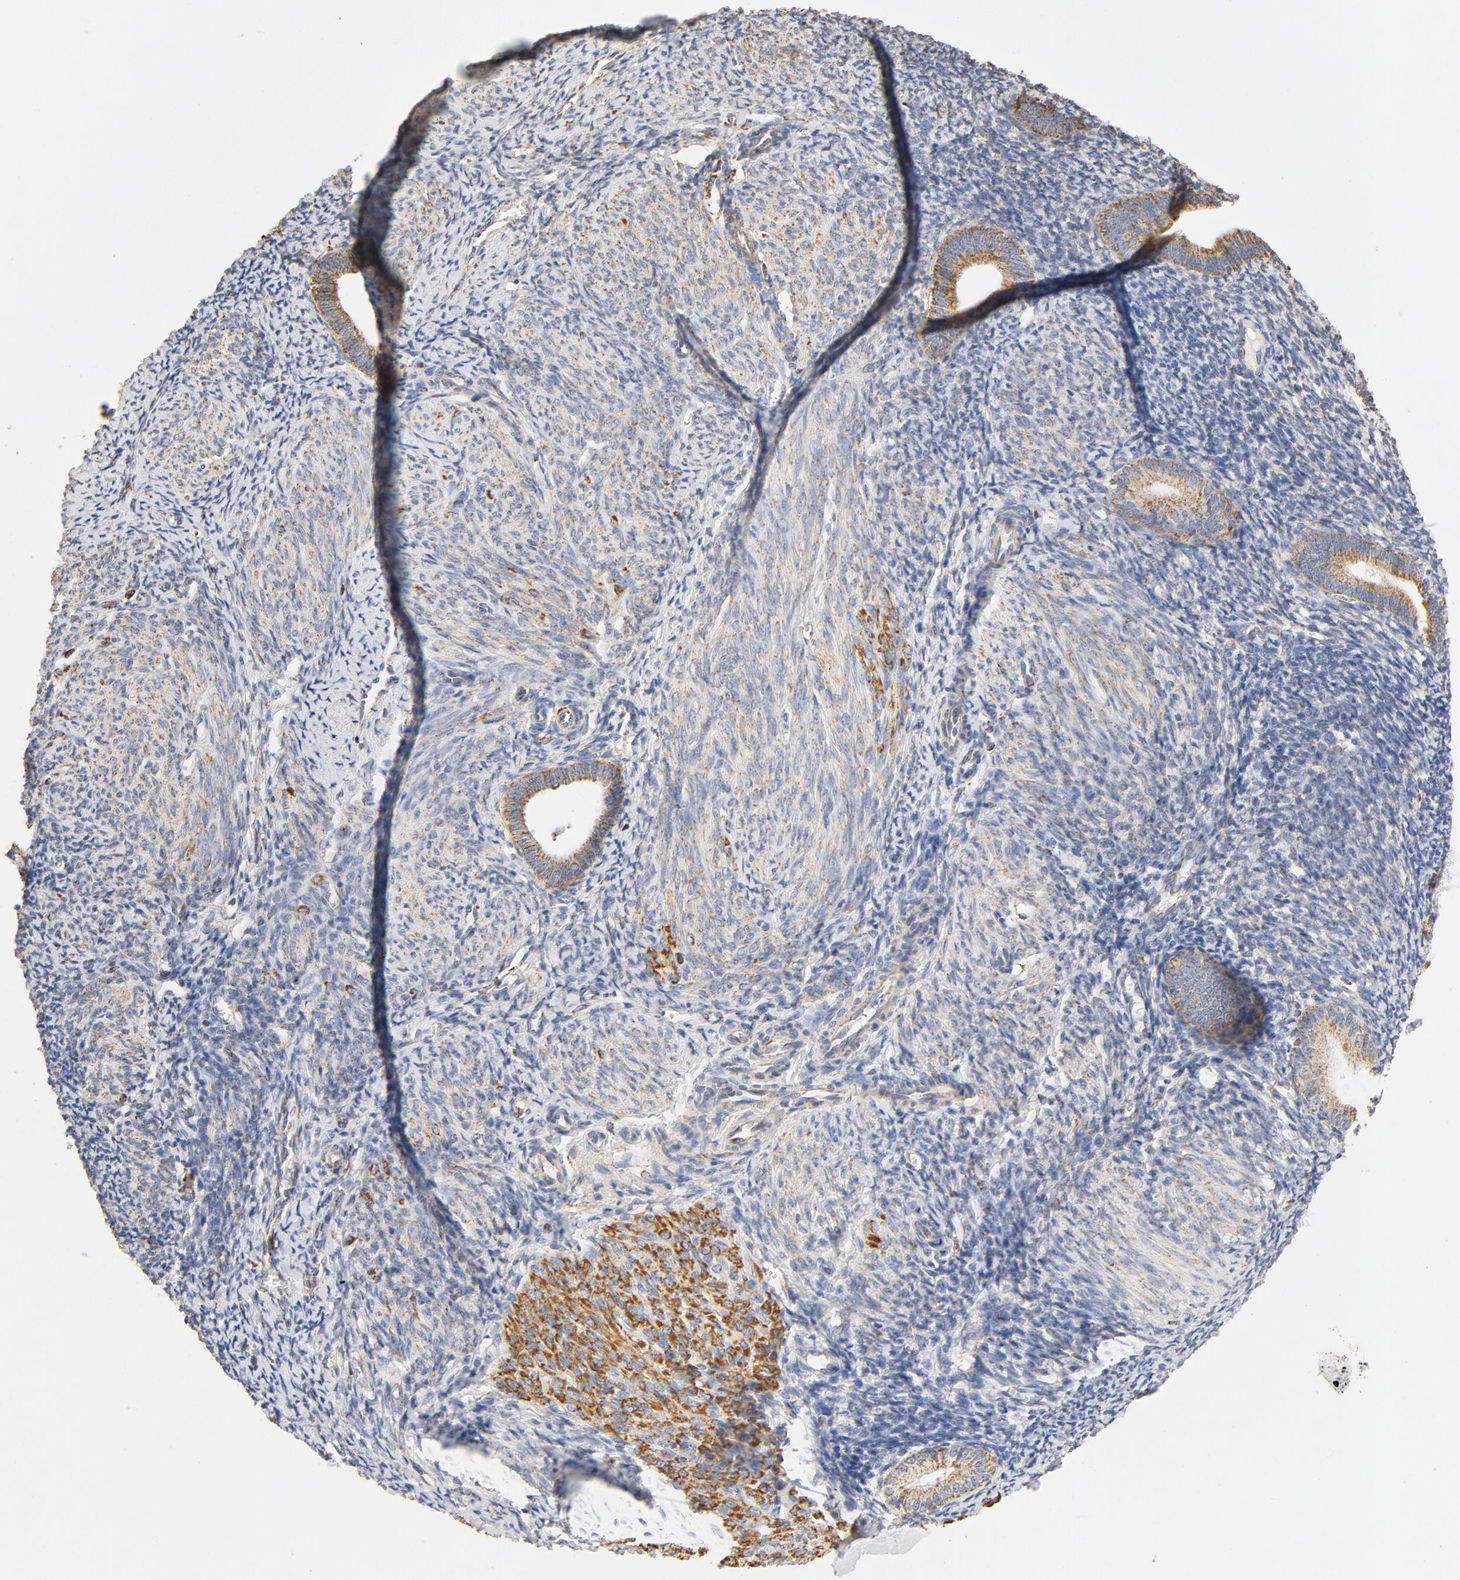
{"staining": {"intensity": "weak", "quantity": "25%-75%", "location": "cytoplasmic/membranous"}, "tissue": "endometrium", "cell_type": "Cells in endometrial stroma", "image_type": "normal", "snomed": [{"axis": "morphology", "description": "Normal tissue, NOS"}, {"axis": "topography", "description": "Endometrium"}], "caption": "Immunohistochemical staining of unremarkable endometrium exhibits low levels of weak cytoplasmic/membranous positivity in about 25%-75% of cells in endometrial stroma.", "gene": "COX4I1", "patient": {"sex": "female", "age": 57}}